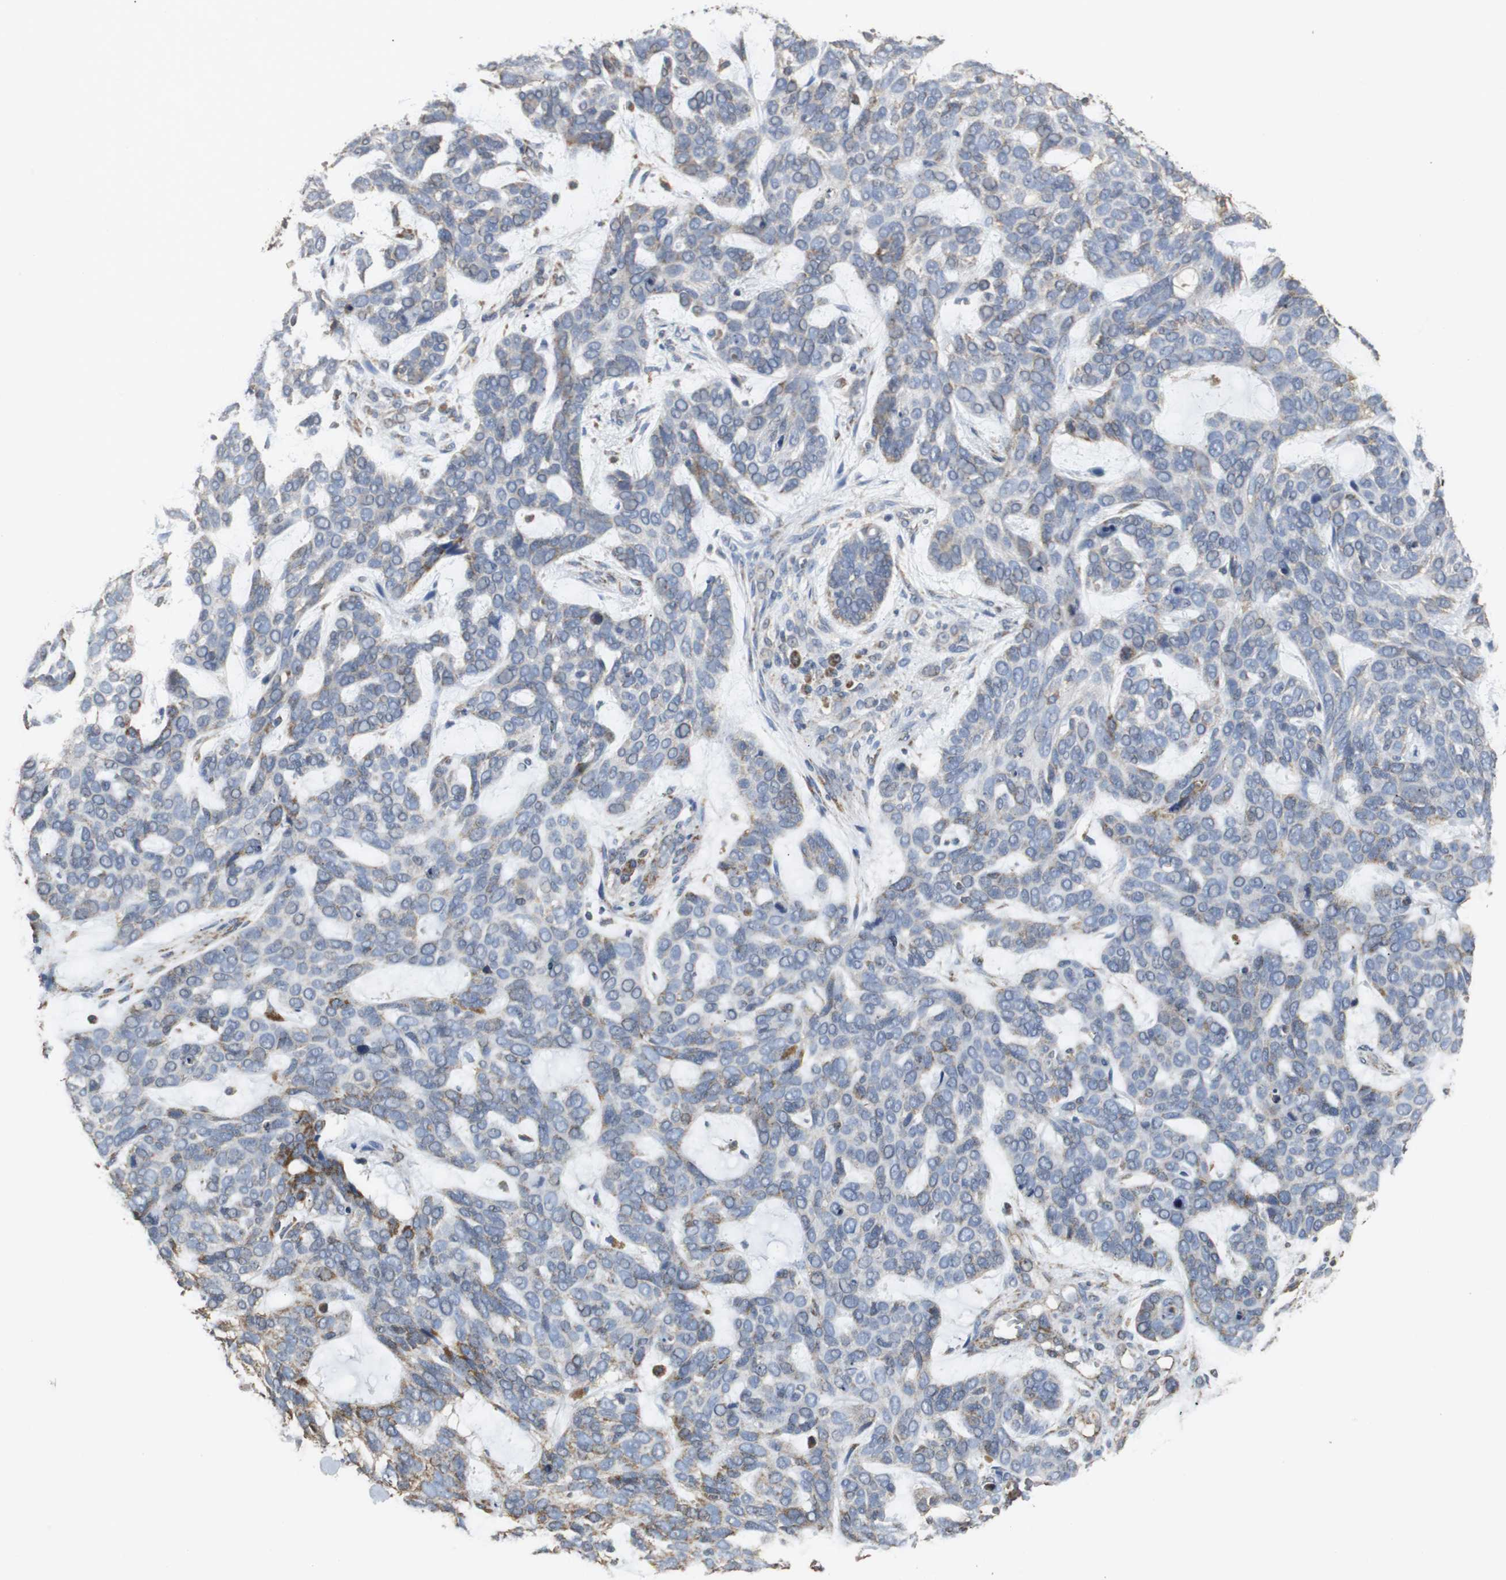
{"staining": {"intensity": "moderate", "quantity": "<25%", "location": "cytoplasmic/membranous"}, "tissue": "skin cancer", "cell_type": "Tumor cells", "image_type": "cancer", "snomed": [{"axis": "morphology", "description": "Basal cell carcinoma"}, {"axis": "topography", "description": "Skin"}], "caption": "Human basal cell carcinoma (skin) stained for a protein (brown) reveals moderate cytoplasmic/membranous positive staining in about <25% of tumor cells.", "gene": "NNT", "patient": {"sex": "male", "age": 87}}